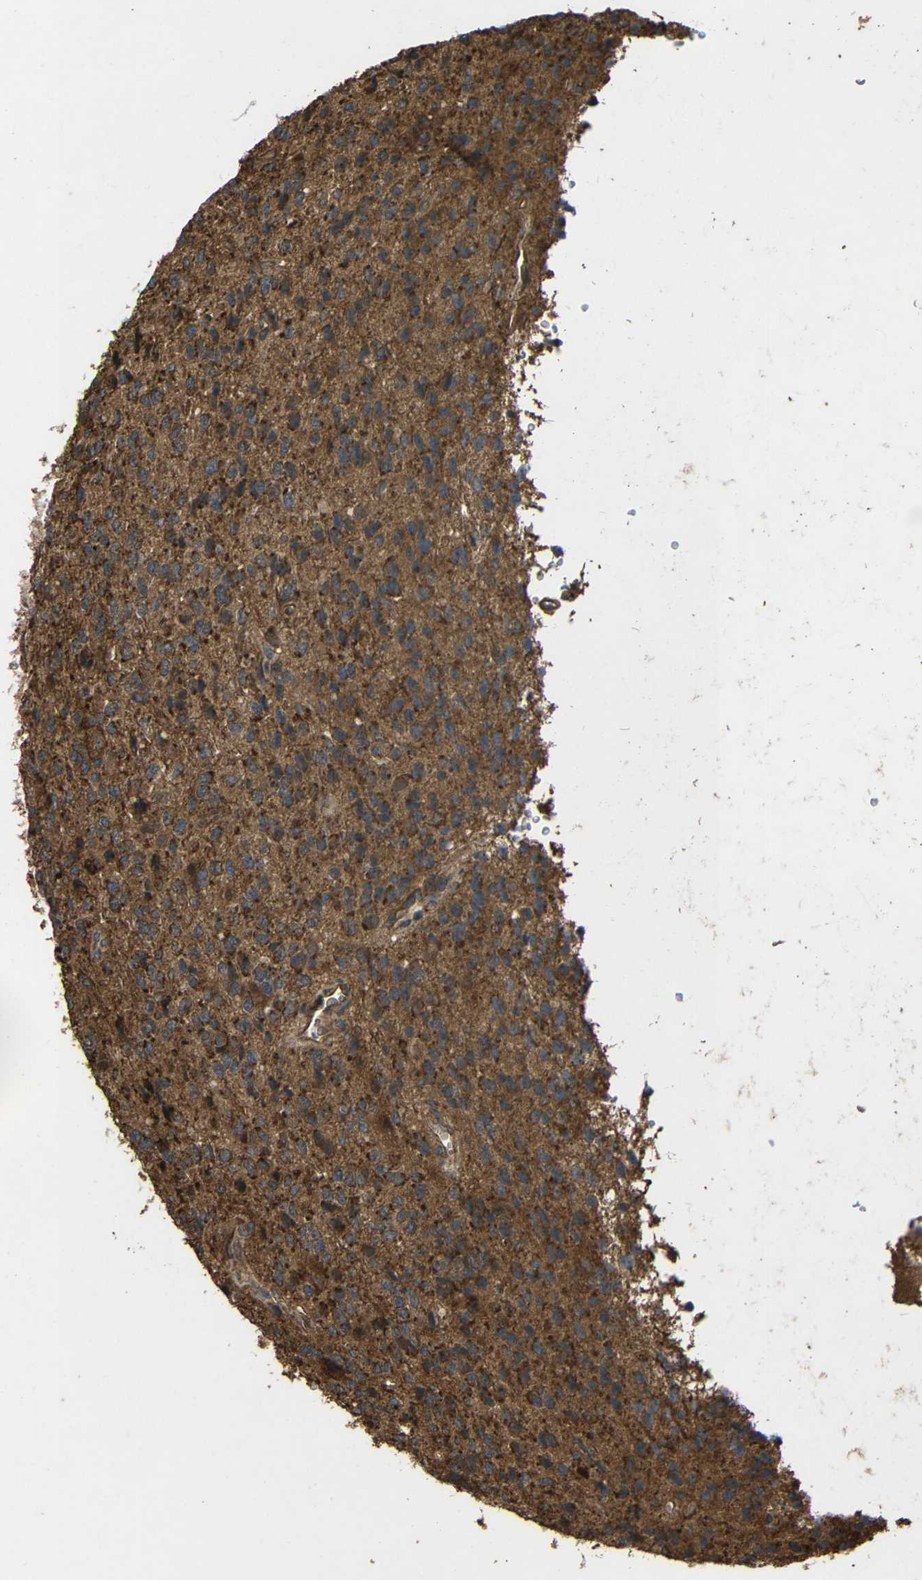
{"staining": {"intensity": "strong", "quantity": ">75%", "location": "cytoplasmic/membranous"}, "tissue": "glioma", "cell_type": "Tumor cells", "image_type": "cancer", "snomed": [{"axis": "morphology", "description": "Glioma, malignant, High grade"}, {"axis": "topography", "description": "pancreas cauda"}], "caption": "Immunohistochemistry (IHC) of human malignant glioma (high-grade) shows high levels of strong cytoplasmic/membranous expression in about >75% of tumor cells. (DAB IHC with brightfield microscopy, high magnification).", "gene": "C1GALT1", "patient": {"sex": "male", "age": 60}}